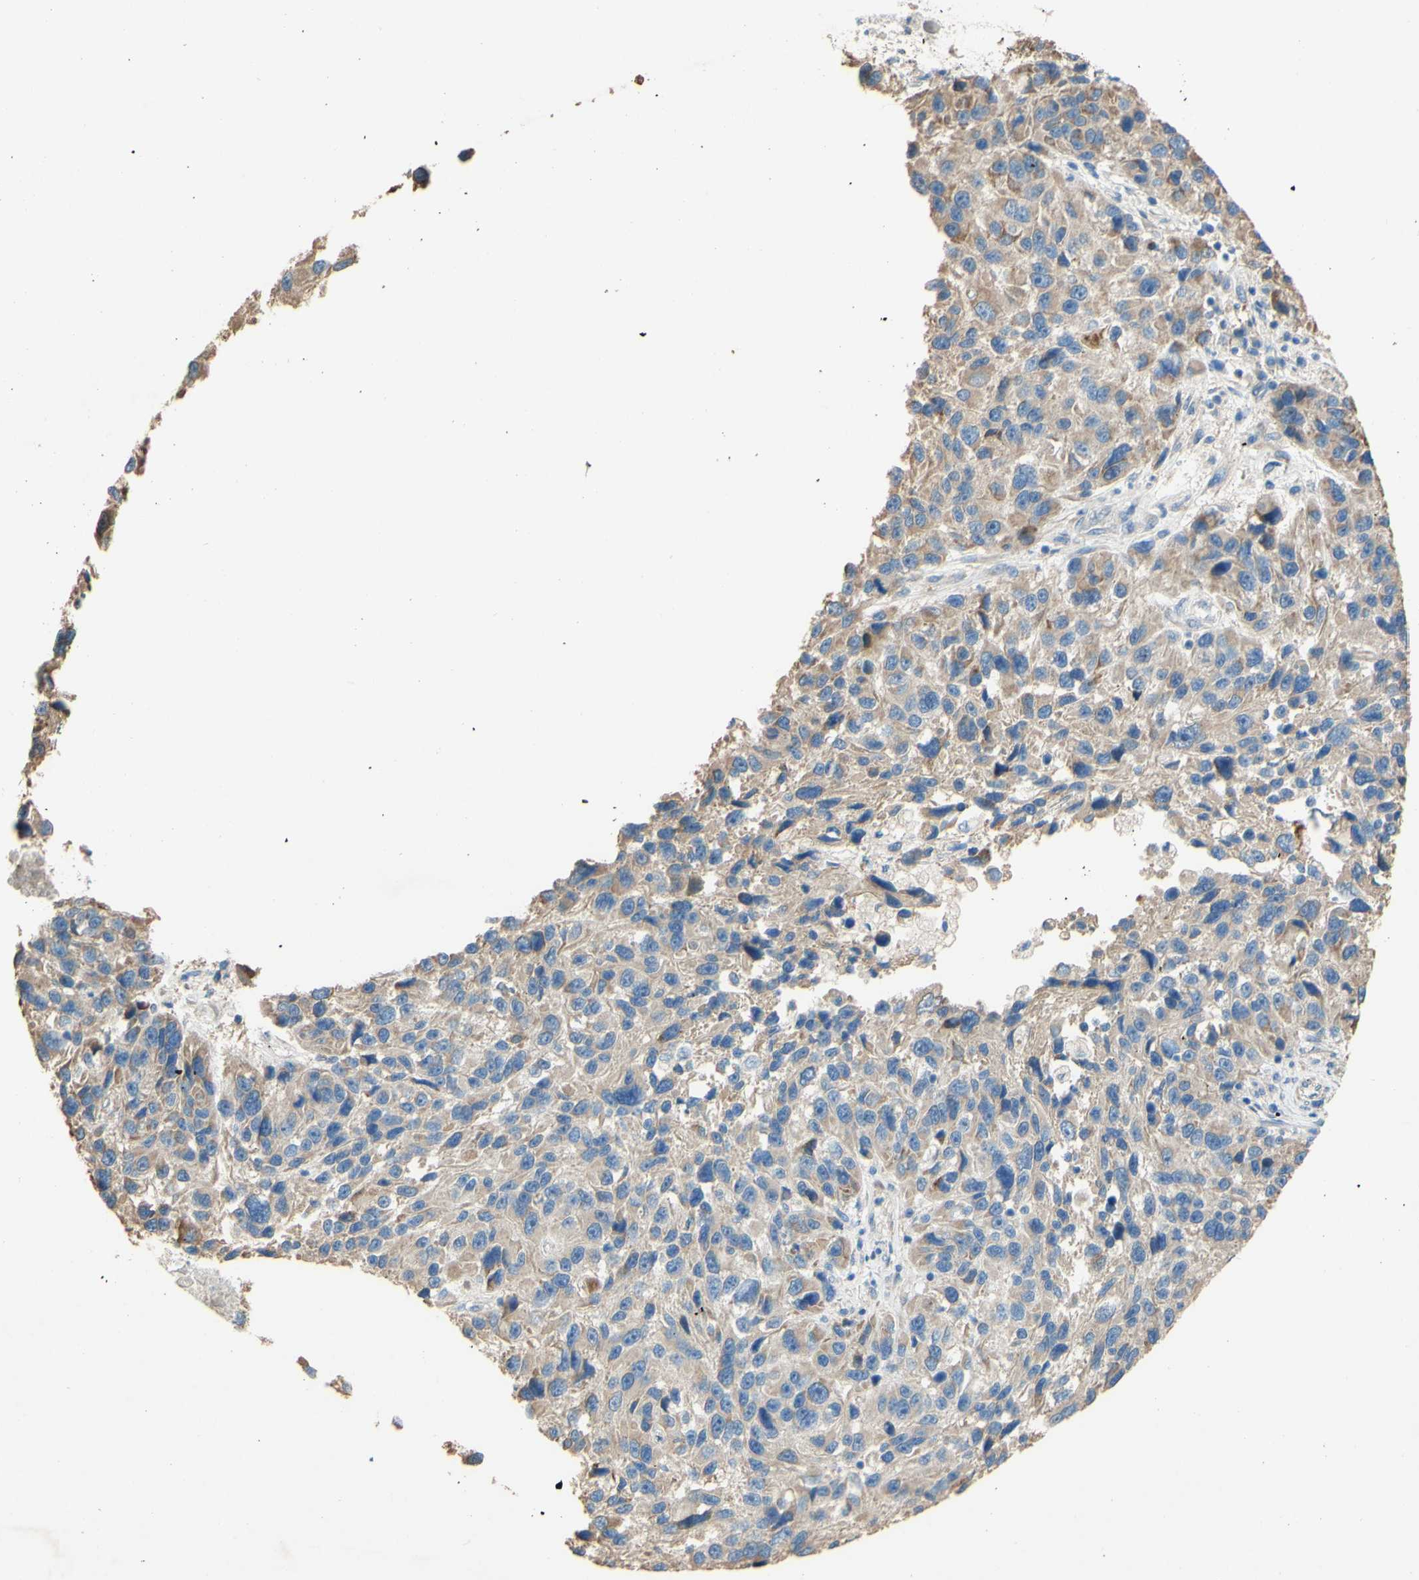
{"staining": {"intensity": "weak", "quantity": "<25%", "location": "cytoplasmic/membranous"}, "tissue": "melanoma", "cell_type": "Tumor cells", "image_type": "cancer", "snomed": [{"axis": "morphology", "description": "Malignant melanoma, NOS"}, {"axis": "topography", "description": "Skin"}], "caption": "This is an IHC photomicrograph of malignant melanoma. There is no staining in tumor cells.", "gene": "DKK3", "patient": {"sex": "male", "age": 53}}